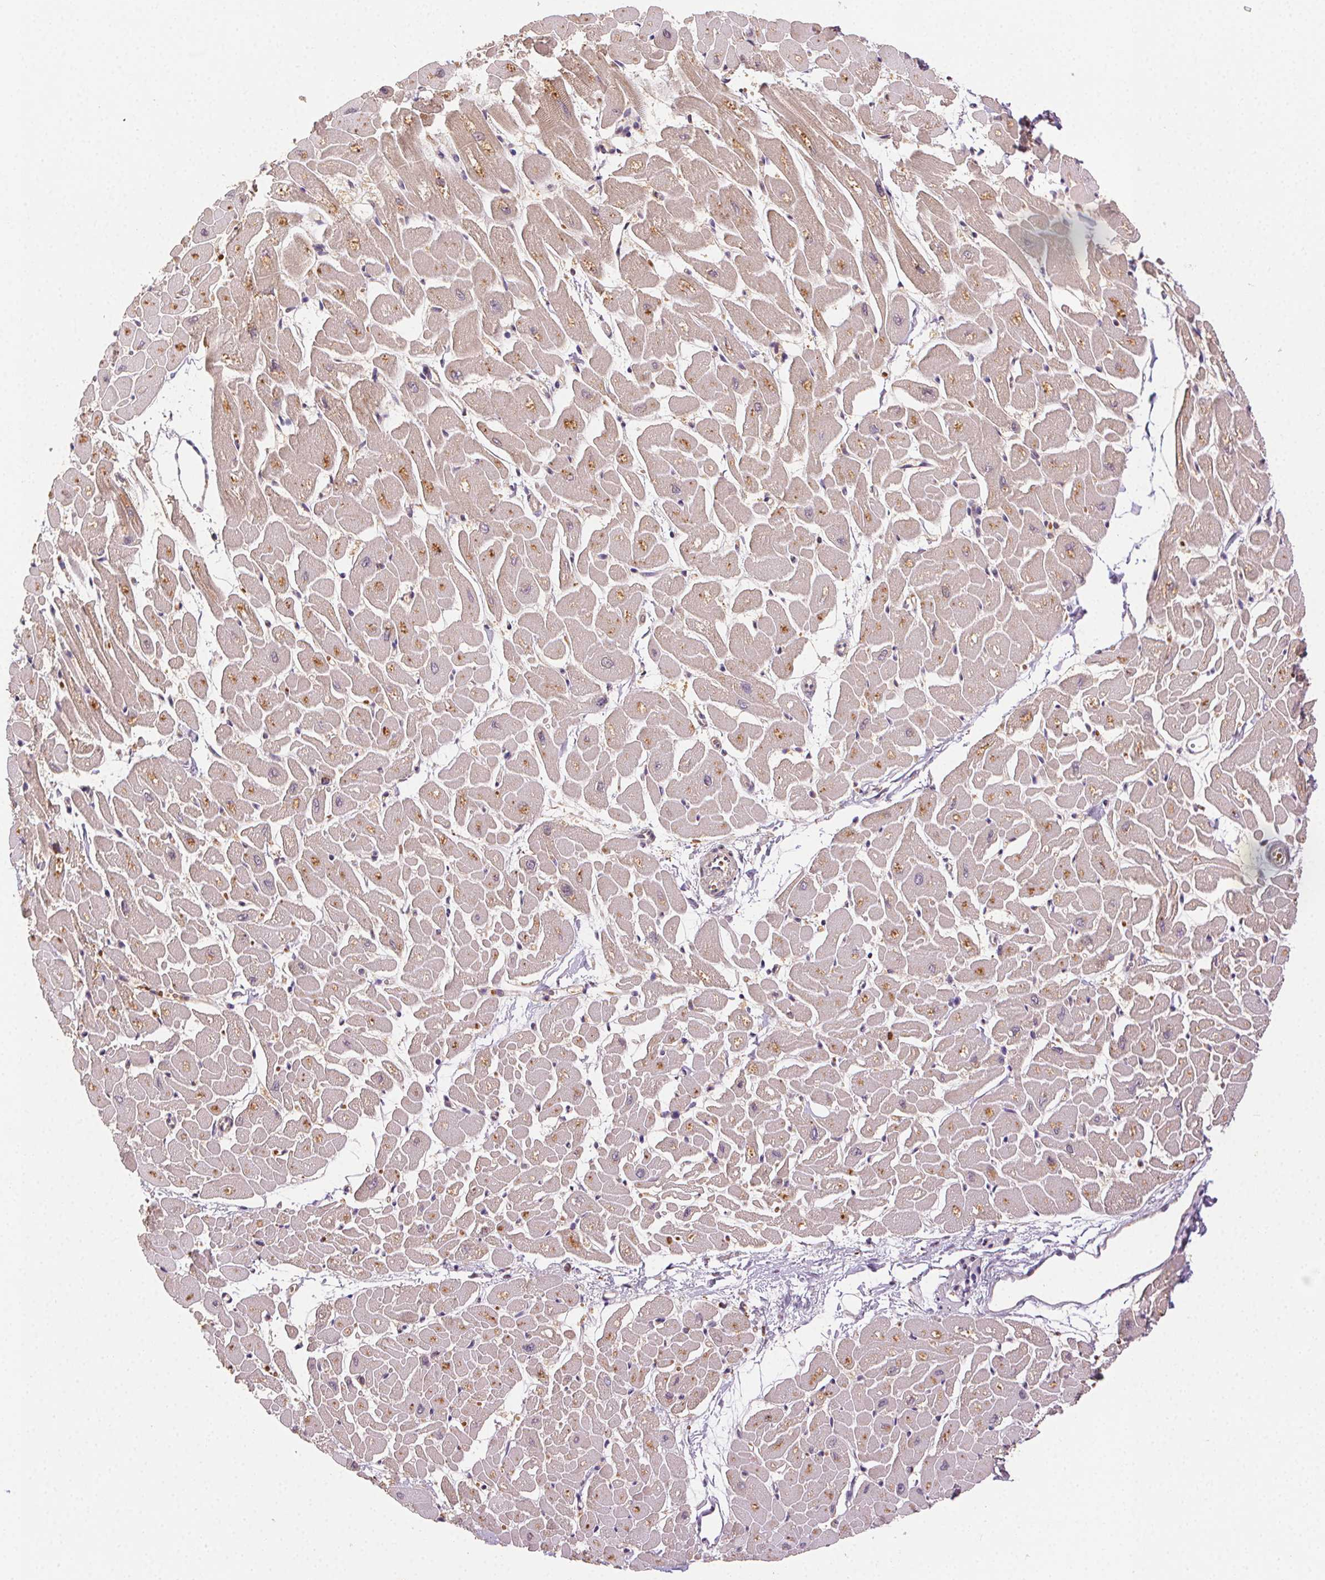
{"staining": {"intensity": "moderate", "quantity": "25%-75%", "location": "cytoplasmic/membranous"}, "tissue": "heart muscle", "cell_type": "Cardiomyocytes", "image_type": "normal", "snomed": [{"axis": "morphology", "description": "Normal tissue, NOS"}, {"axis": "topography", "description": "Heart"}], "caption": "DAB immunohistochemical staining of benign heart muscle reveals moderate cytoplasmic/membranous protein staining in about 25%-75% of cardiomyocytes. The staining was performed using DAB (3,3'-diaminobenzidine), with brown indicating positive protein expression. Nuclei are stained blue with hematoxylin.", "gene": "KLHL15", "patient": {"sex": "male", "age": 57}}